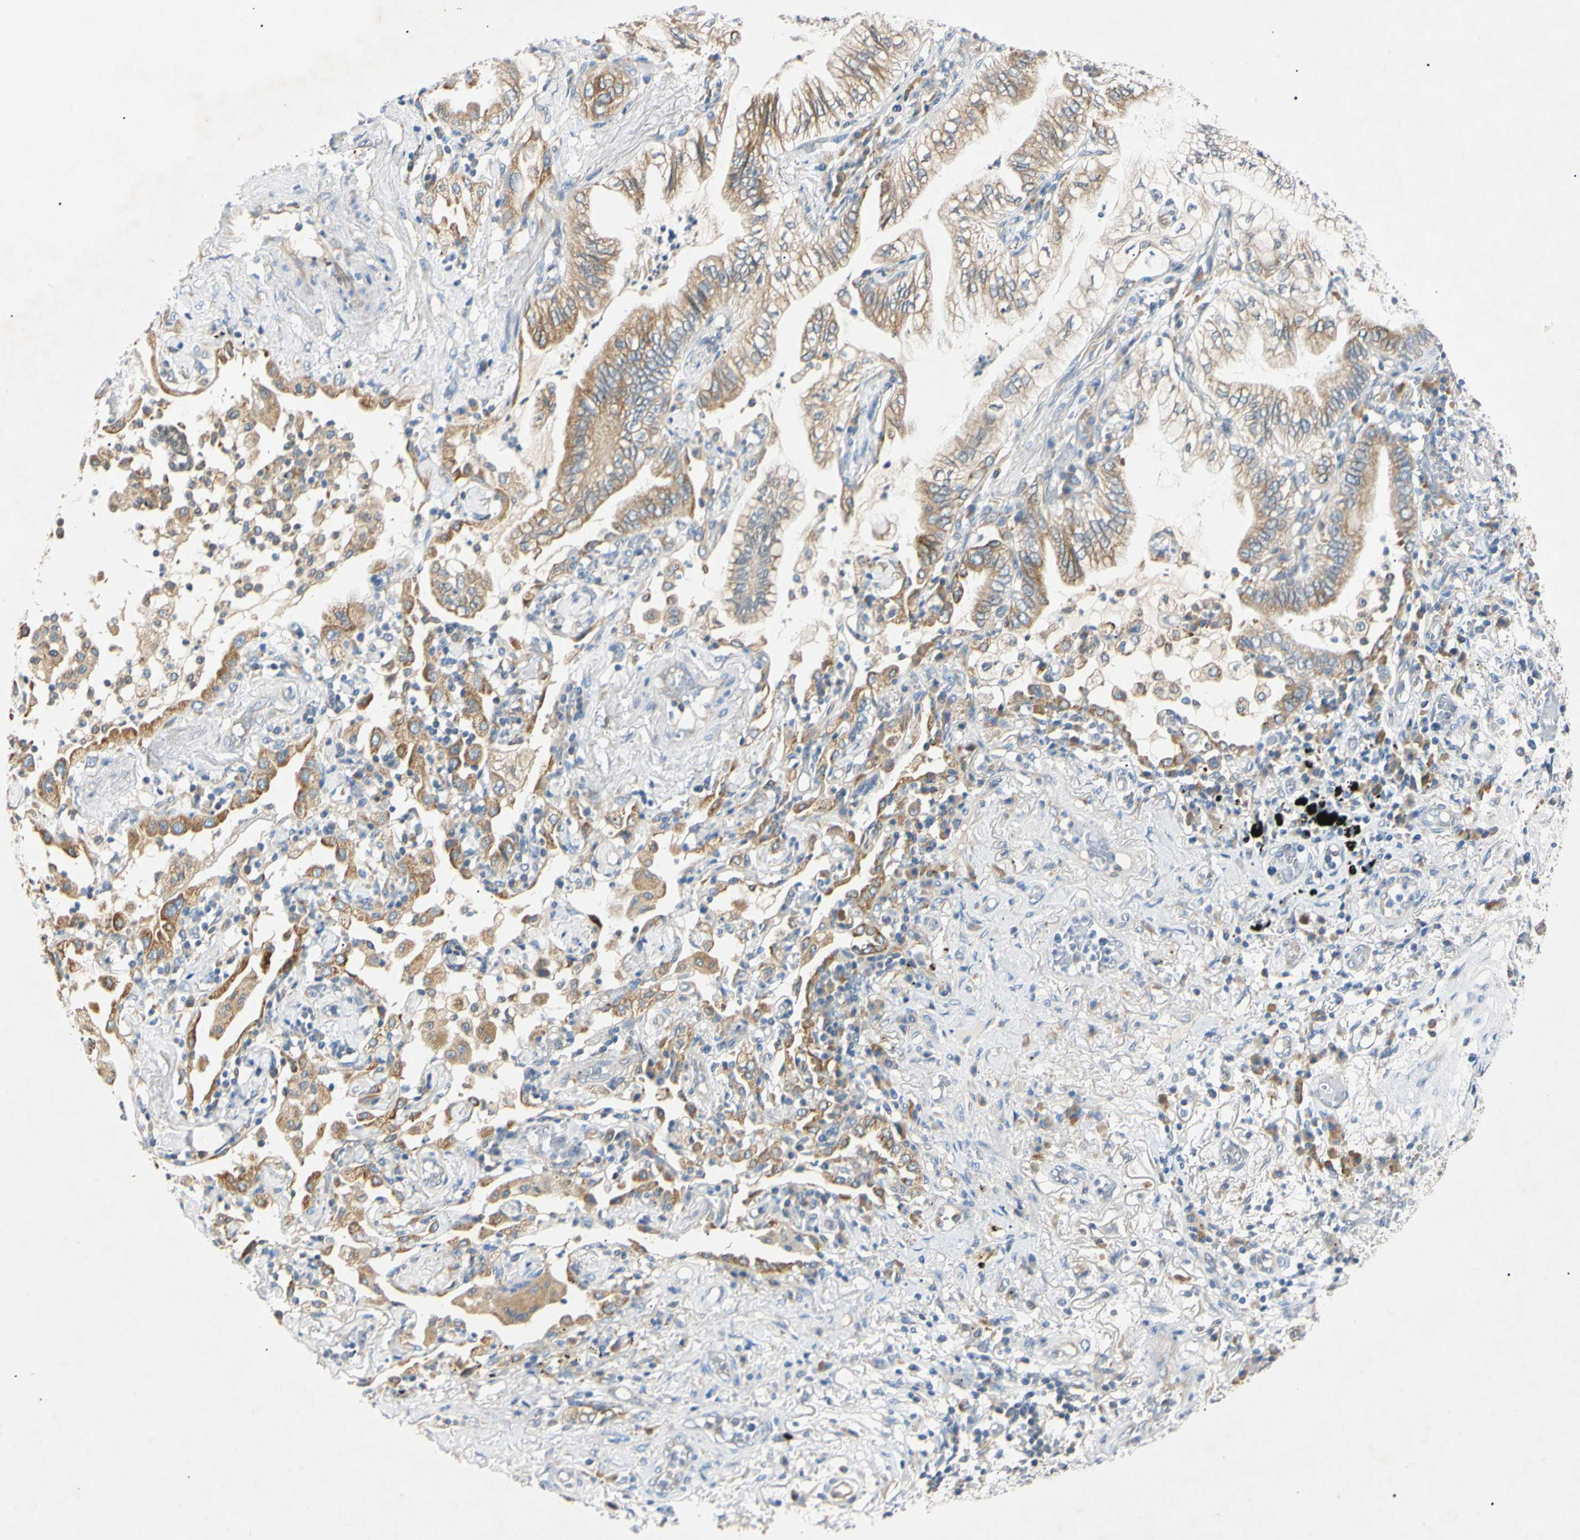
{"staining": {"intensity": "moderate", "quantity": ">75%", "location": "cytoplasmic/membranous"}, "tissue": "lung cancer", "cell_type": "Tumor cells", "image_type": "cancer", "snomed": [{"axis": "morphology", "description": "Normal tissue, NOS"}, {"axis": "morphology", "description": "Adenocarcinoma, NOS"}, {"axis": "topography", "description": "Bronchus"}, {"axis": "topography", "description": "Lung"}], "caption": "This is an image of IHC staining of lung adenocarcinoma, which shows moderate positivity in the cytoplasmic/membranous of tumor cells.", "gene": "DNAJB12", "patient": {"sex": "female", "age": 70}}